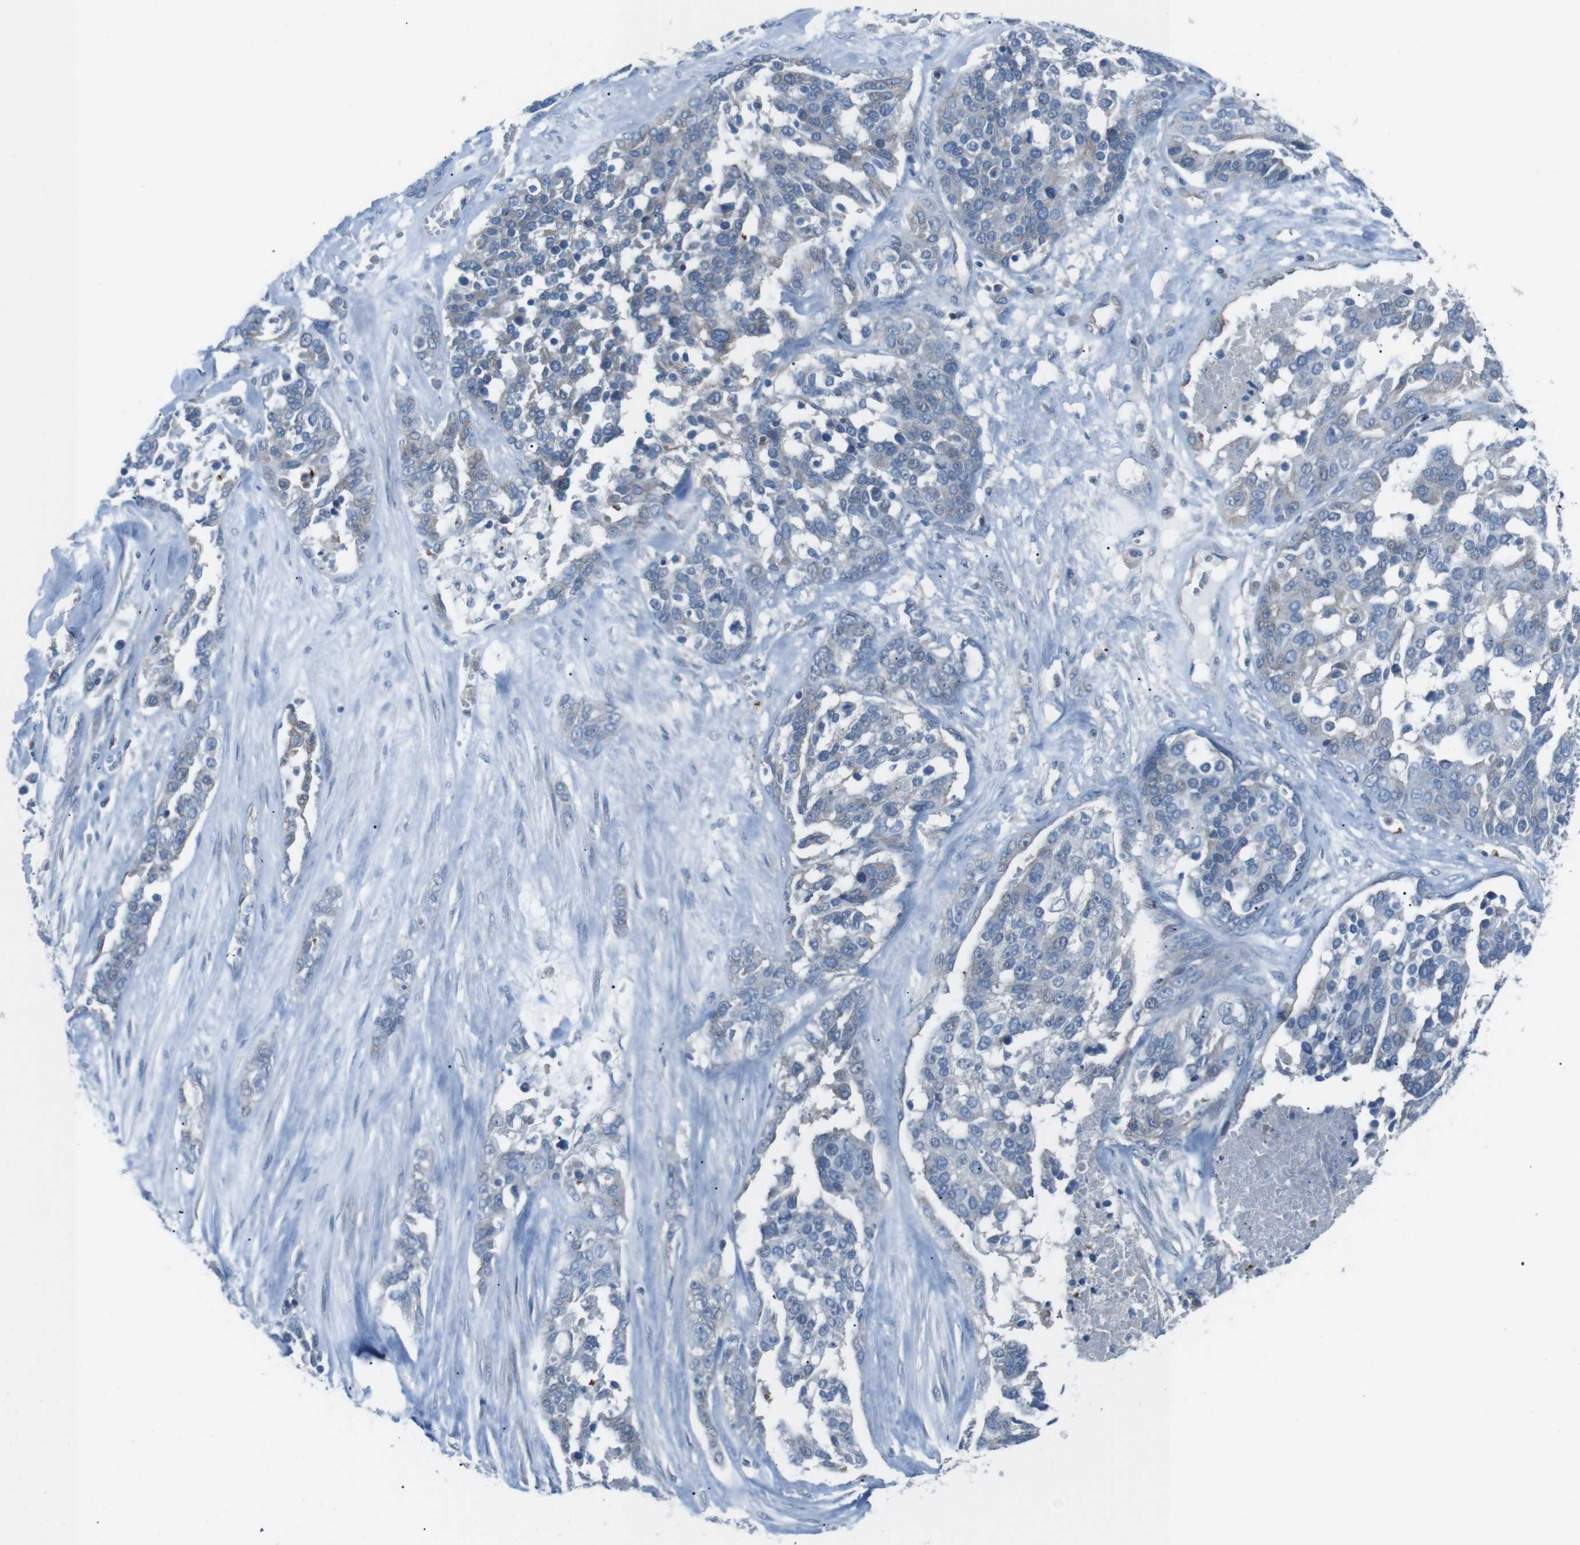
{"staining": {"intensity": "negative", "quantity": "none", "location": "none"}, "tissue": "ovarian cancer", "cell_type": "Tumor cells", "image_type": "cancer", "snomed": [{"axis": "morphology", "description": "Cystadenocarcinoma, serous, NOS"}, {"axis": "topography", "description": "Ovary"}], "caption": "A photomicrograph of ovarian cancer (serous cystadenocarcinoma) stained for a protein exhibits no brown staining in tumor cells.", "gene": "SPTA1", "patient": {"sex": "female", "age": 44}}